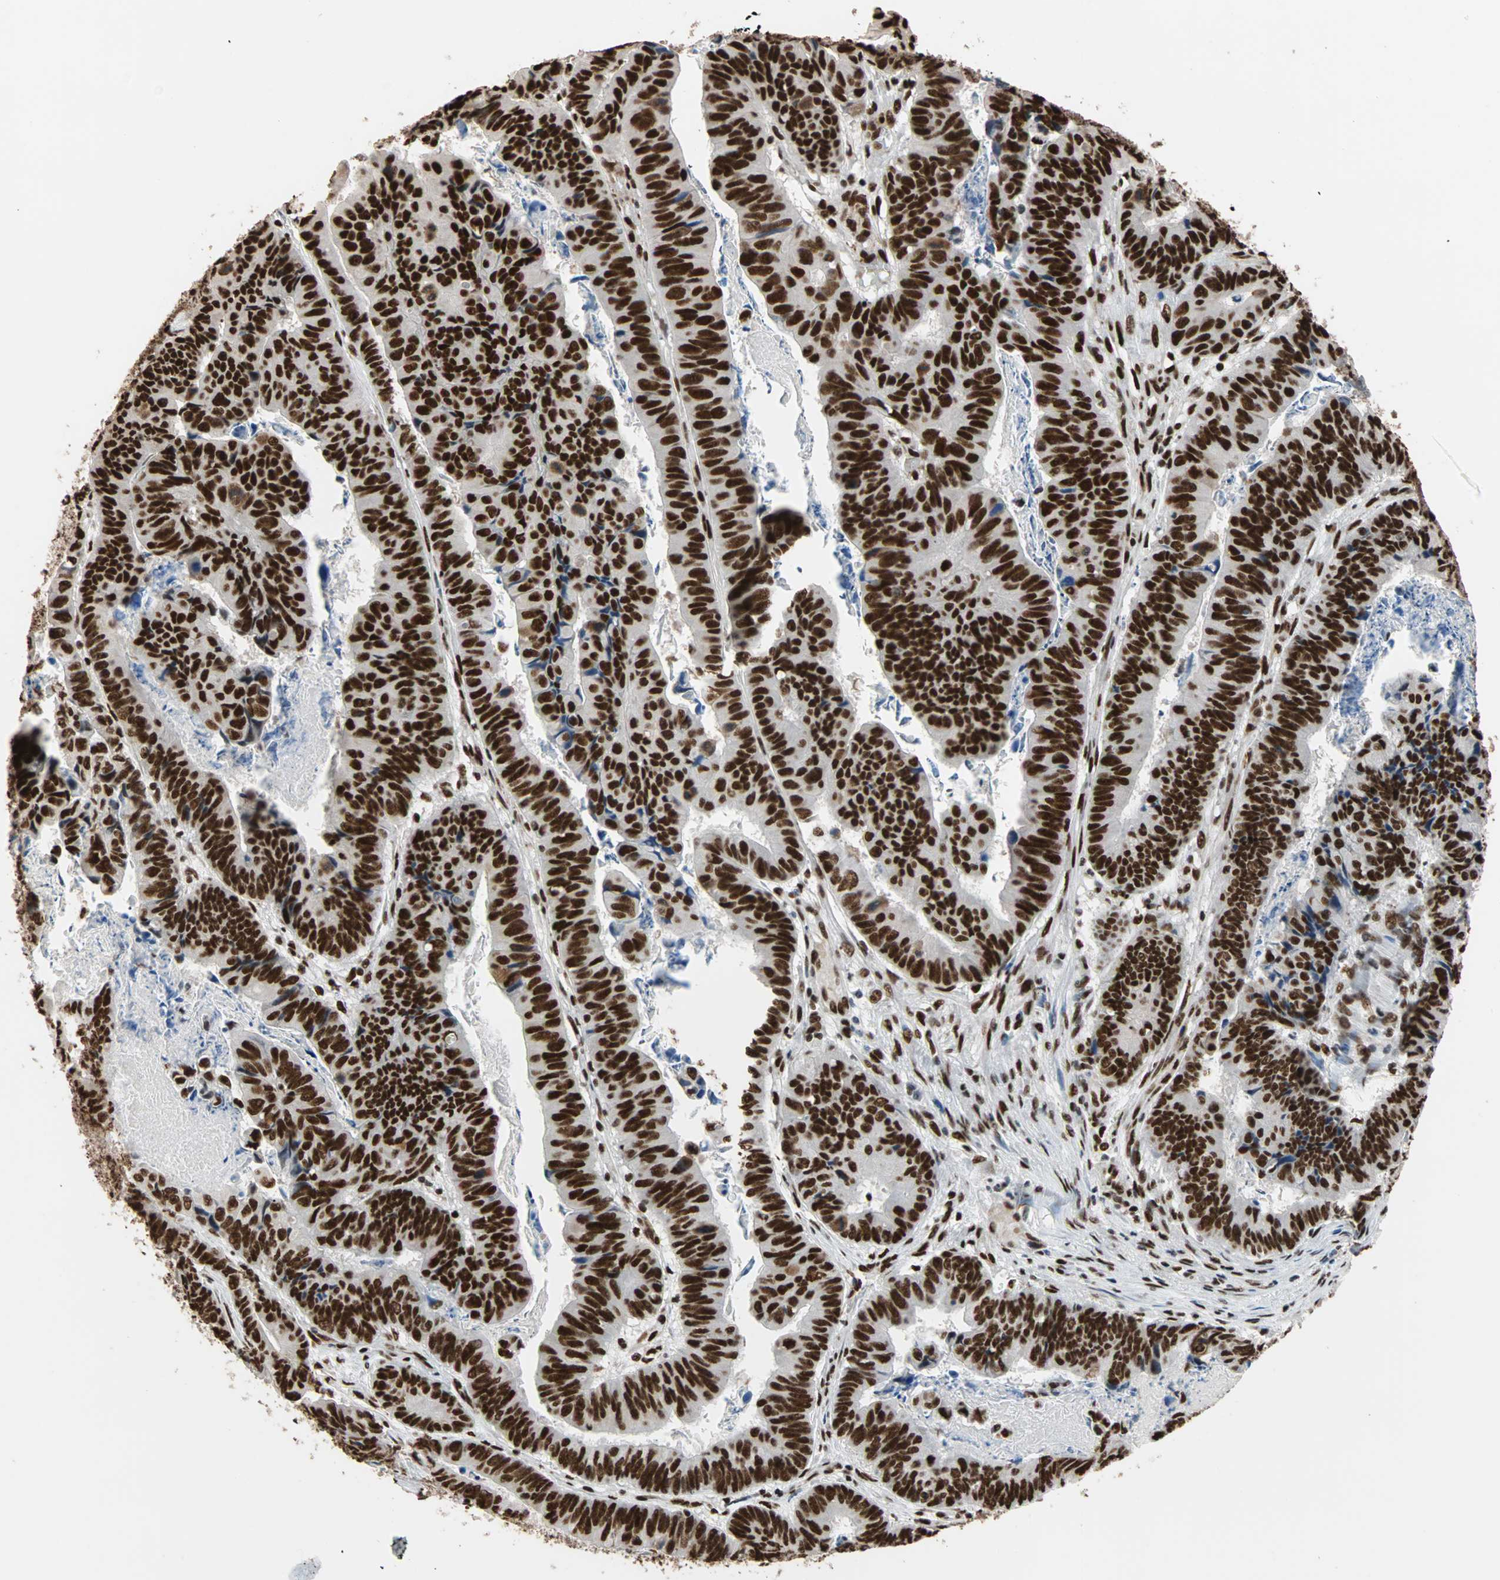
{"staining": {"intensity": "strong", "quantity": ">75%", "location": "nuclear"}, "tissue": "stomach cancer", "cell_type": "Tumor cells", "image_type": "cancer", "snomed": [{"axis": "morphology", "description": "Adenocarcinoma, NOS"}, {"axis": "topography", "description": "Stomach, lower"}], "caption": "Protein staining of stomach adenocarcinoma tissue exhibits strong nuclear expression in about >75% of tumor cells. The staining is performed using DAB brown chromogen to label protein expression. The nuclei are counter-stained blue using hematoxylin.", "gene": "ILF2", "patient": {"sex": "male", "age": 77}}